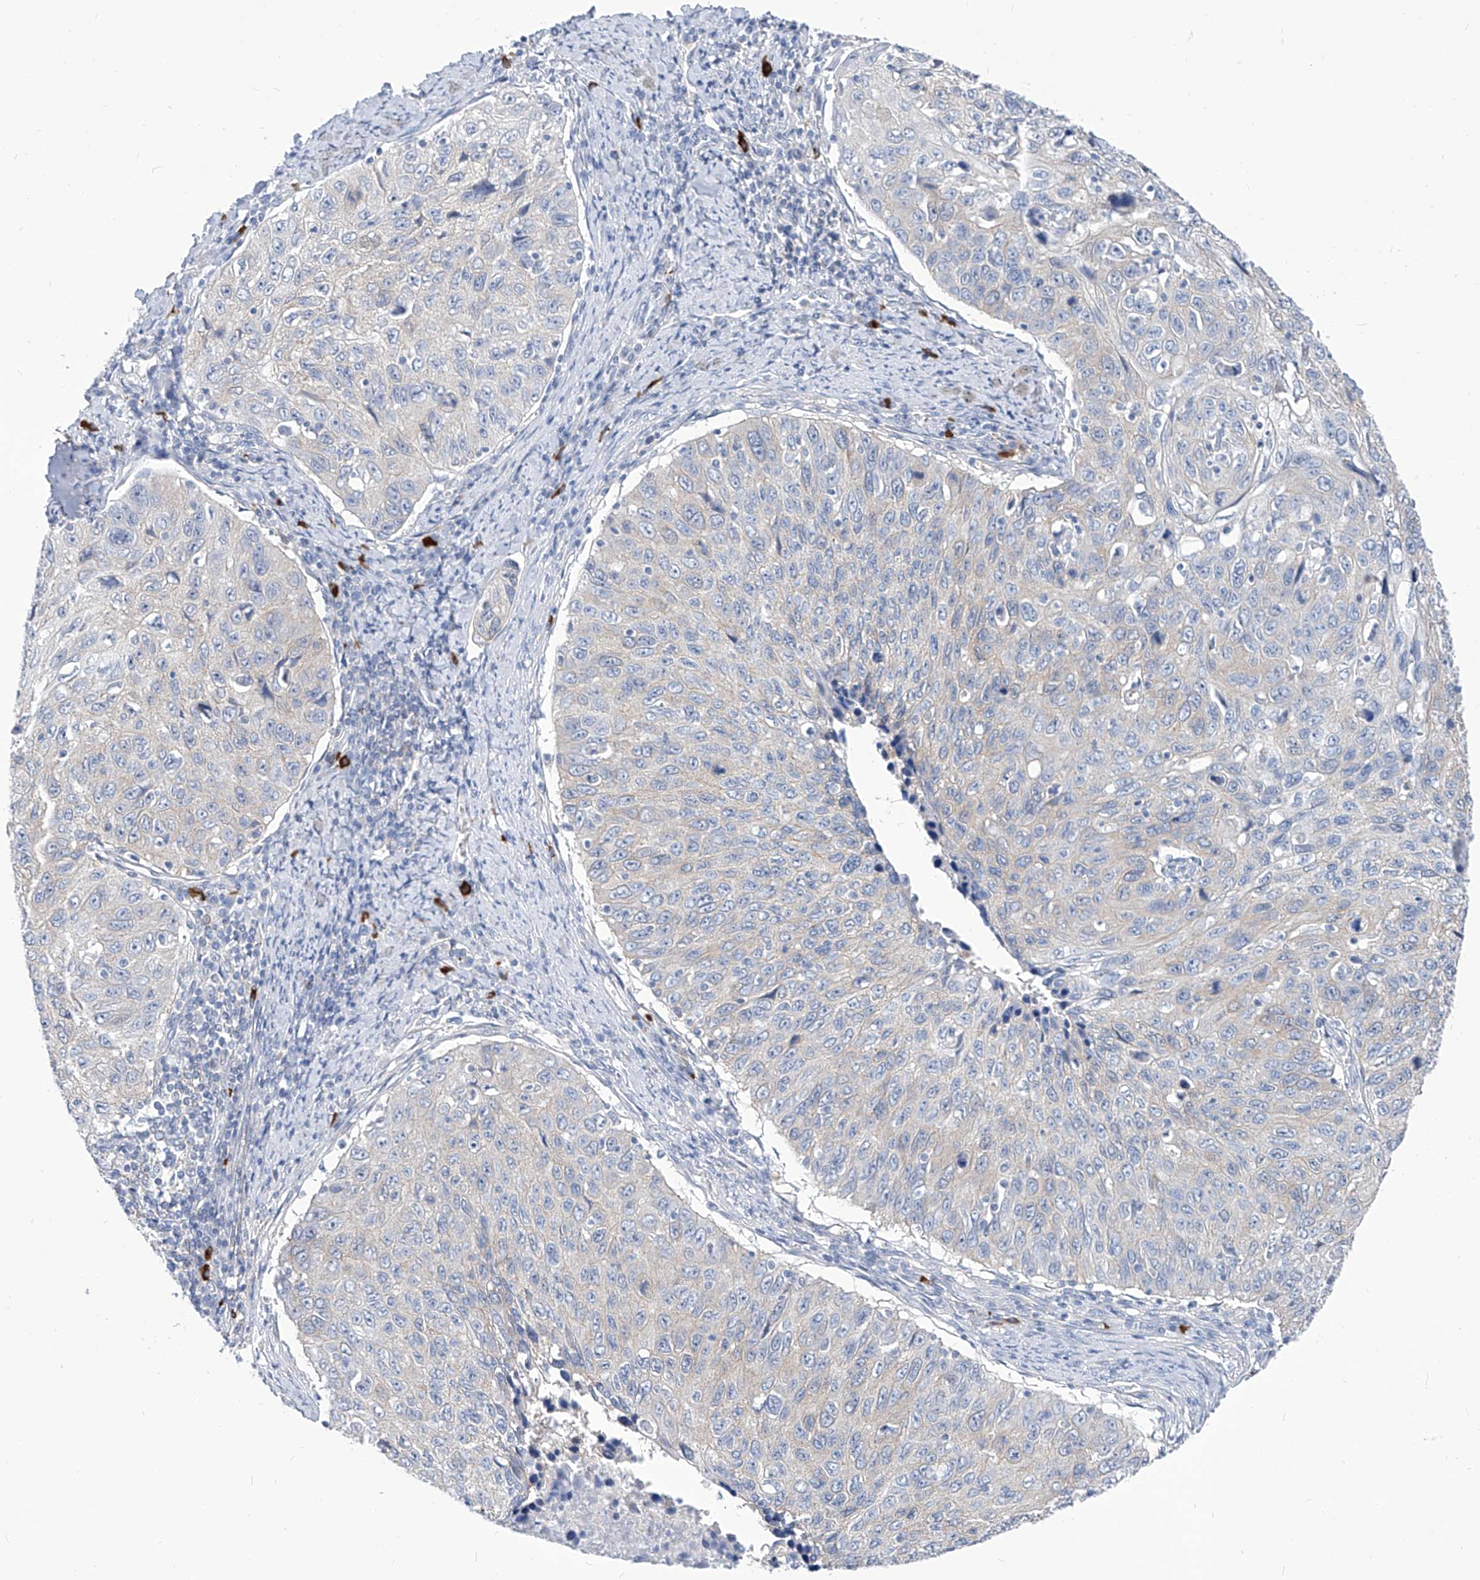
{"staining": {"intensity": "negative", "quantity": "none", "location": "none"}, "tissue": "cervical cancer", "cell_type": "Tumor cells", "image_type": "cancer", "snomed": [{"axis": "morphology", "description": "Squamous cell carcinoma, NOS"}, {"axis": "topography", "description": "Cervix"}], "caption": "A histopathology image of cervical squamous cell carcinoma stained for a protein reveals no brown staining in tumor cells.", "gene": "AKAP10", "patient": {"sex": "female", "age": 53}}